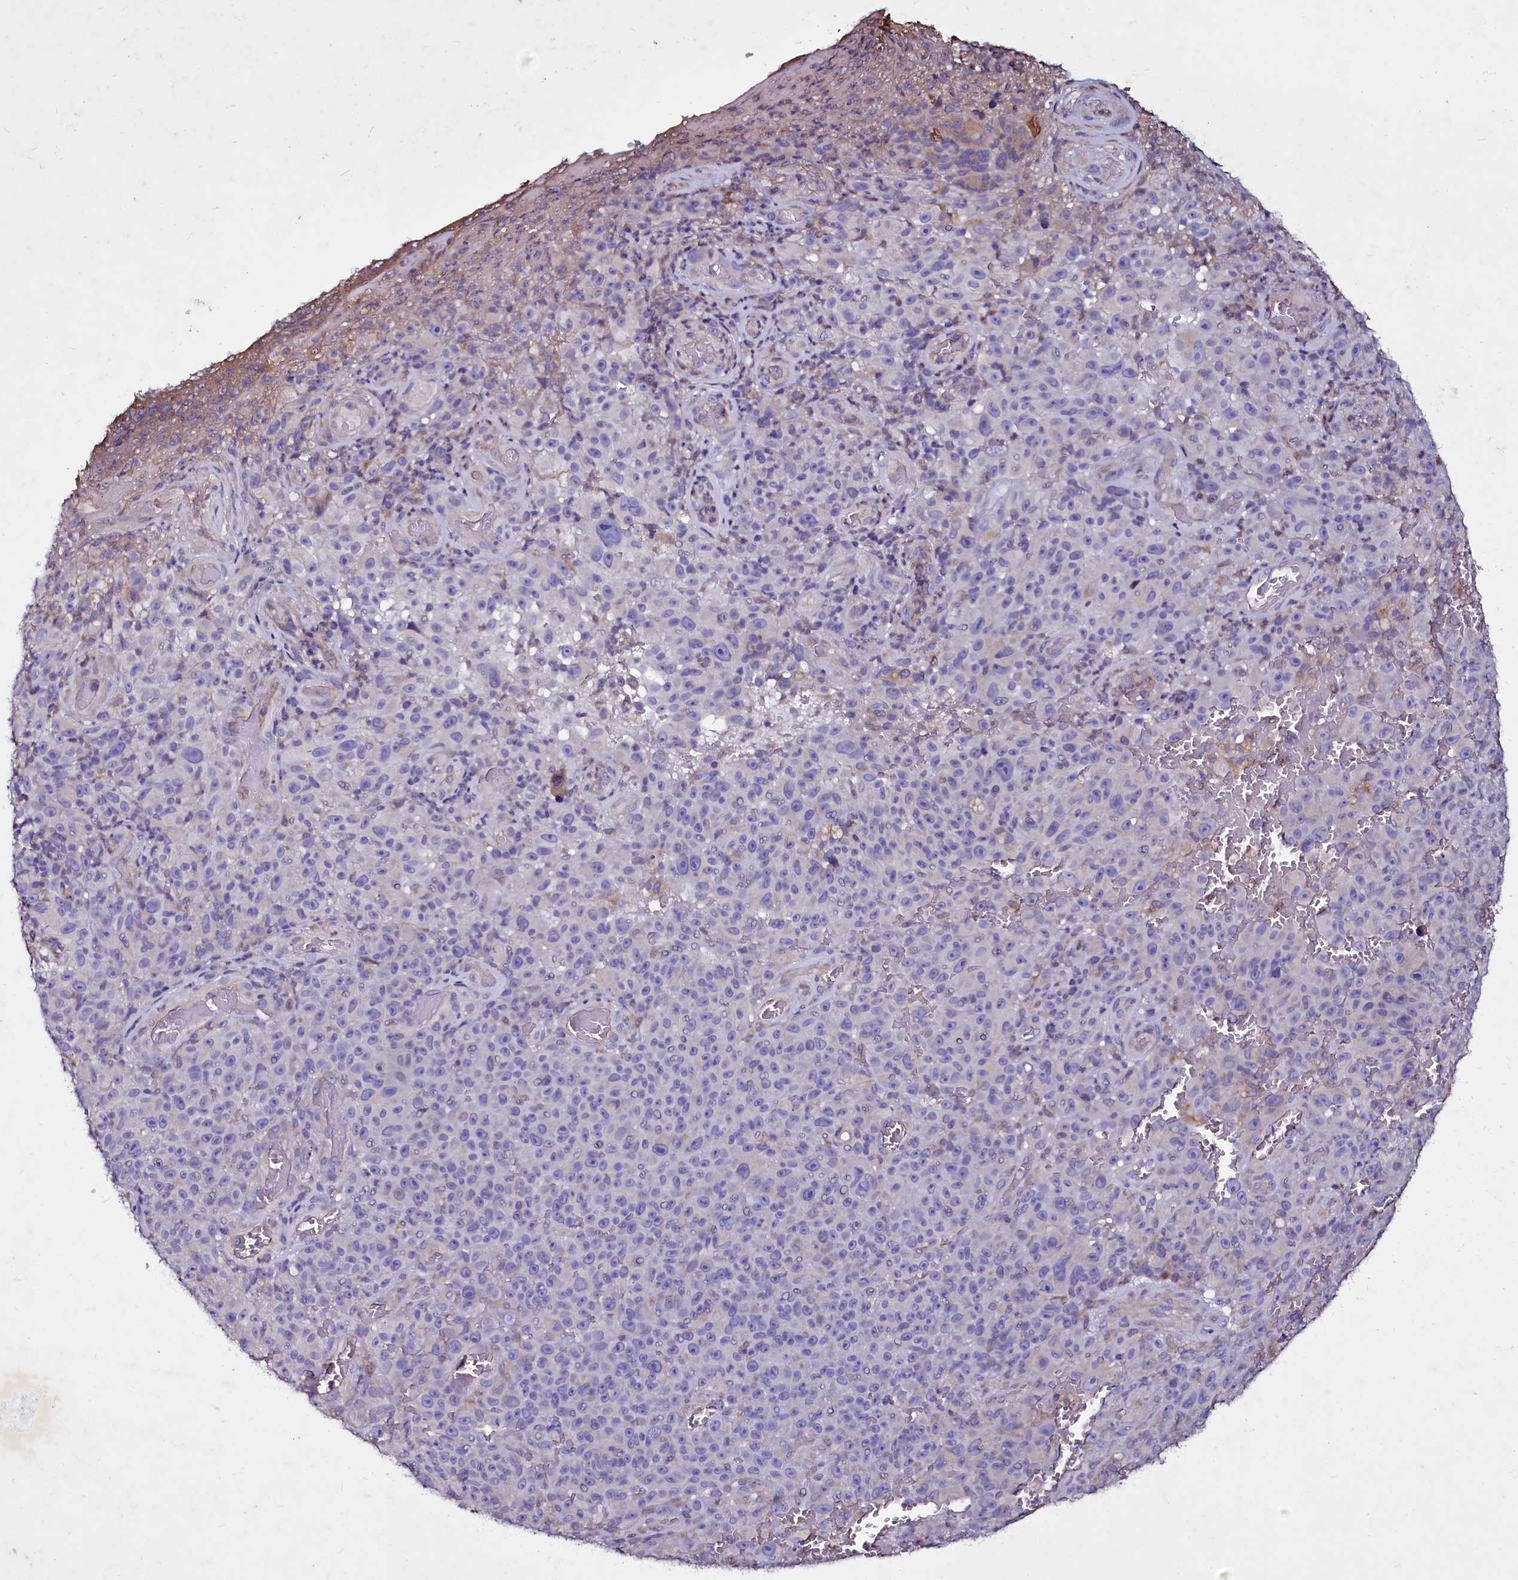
{"staining": {"intensity": "negative", "quantity": "none", "location": "none"}, "tissue": "melanoma", "cell_type": "Tumor cells", "image_type": "cancer", "snomed": [{"axis": "morphology", "description": "Malignant melanoma, NOS"}, {"axis": "topography", "description": "Skin"}], "caption": "Immunohistochemical staining of melanoma exhibits no significant positivity in tumor cells. Brightfield microscopy of immunohistochemistry (IHC) stained with DAB (3,3'-diaminobenzidine) (brown) and hematoxylin (blue), captured at high magnification.", "gene": "SELENOT", "patient": {"sex": "female", "age": 82}}